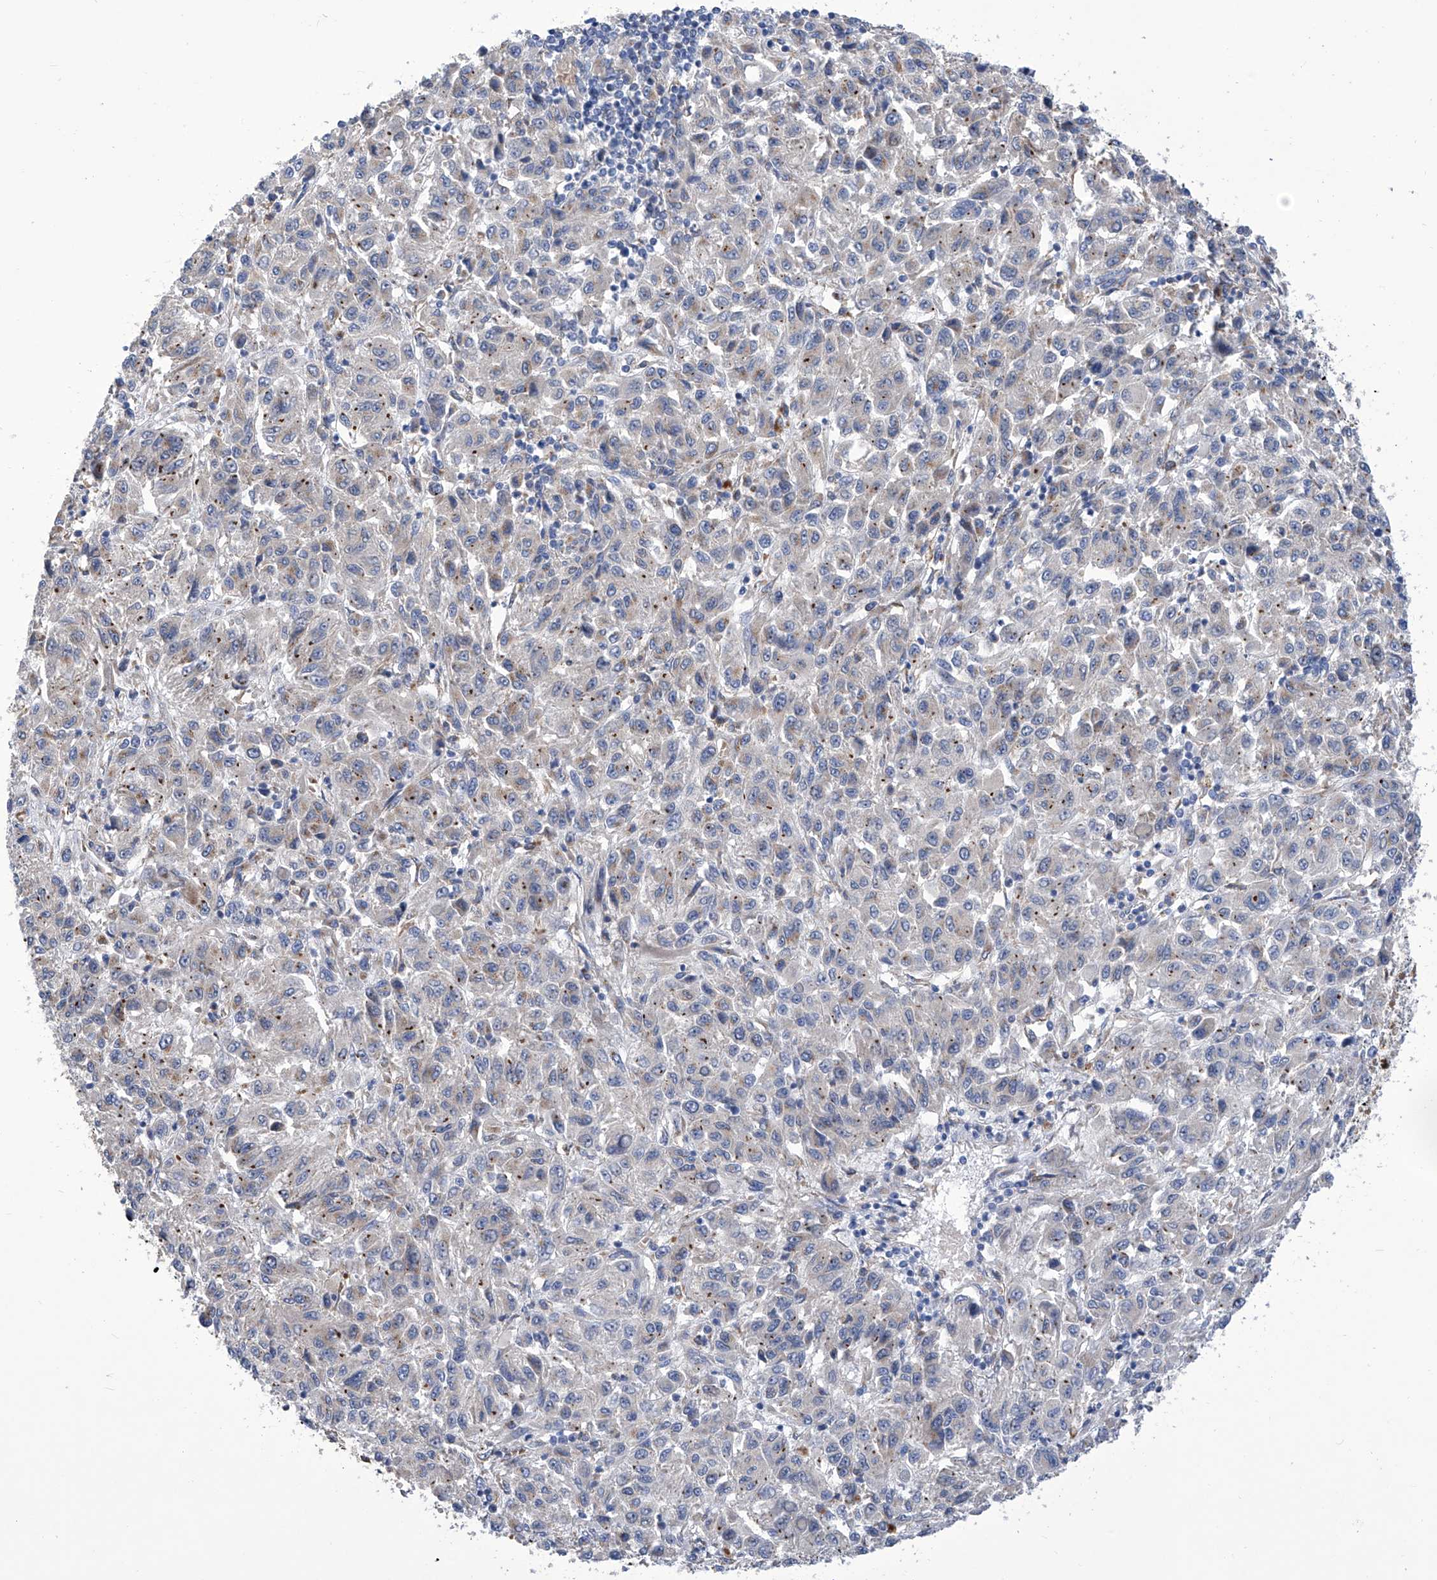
{"staining": {"intensity": "weak", "quantity": "<25%", "location": "cytoplasmic/membranous"}, "tissue": "melanoma", "cell_type": "Tumor cells", "image_type": "cancer", "snomed": [{"axis": "morphology", "description": "Malignant melanoma, Metastatic site"}, {"axis": "topography", "description": "Lung"}], "caption": "Immunohistochemistry (IHC) image of malignant melanoma (metastatic site) stained for a protein (brown), which exhibits no expression in tumor cells. (DAB (3,3'-diaminobenzidine) immunohistochemistry visualized using brightfield microscopy, high magnification).", "gene": "TJAP1", "patient": {"sex": "male", "age": 64}}